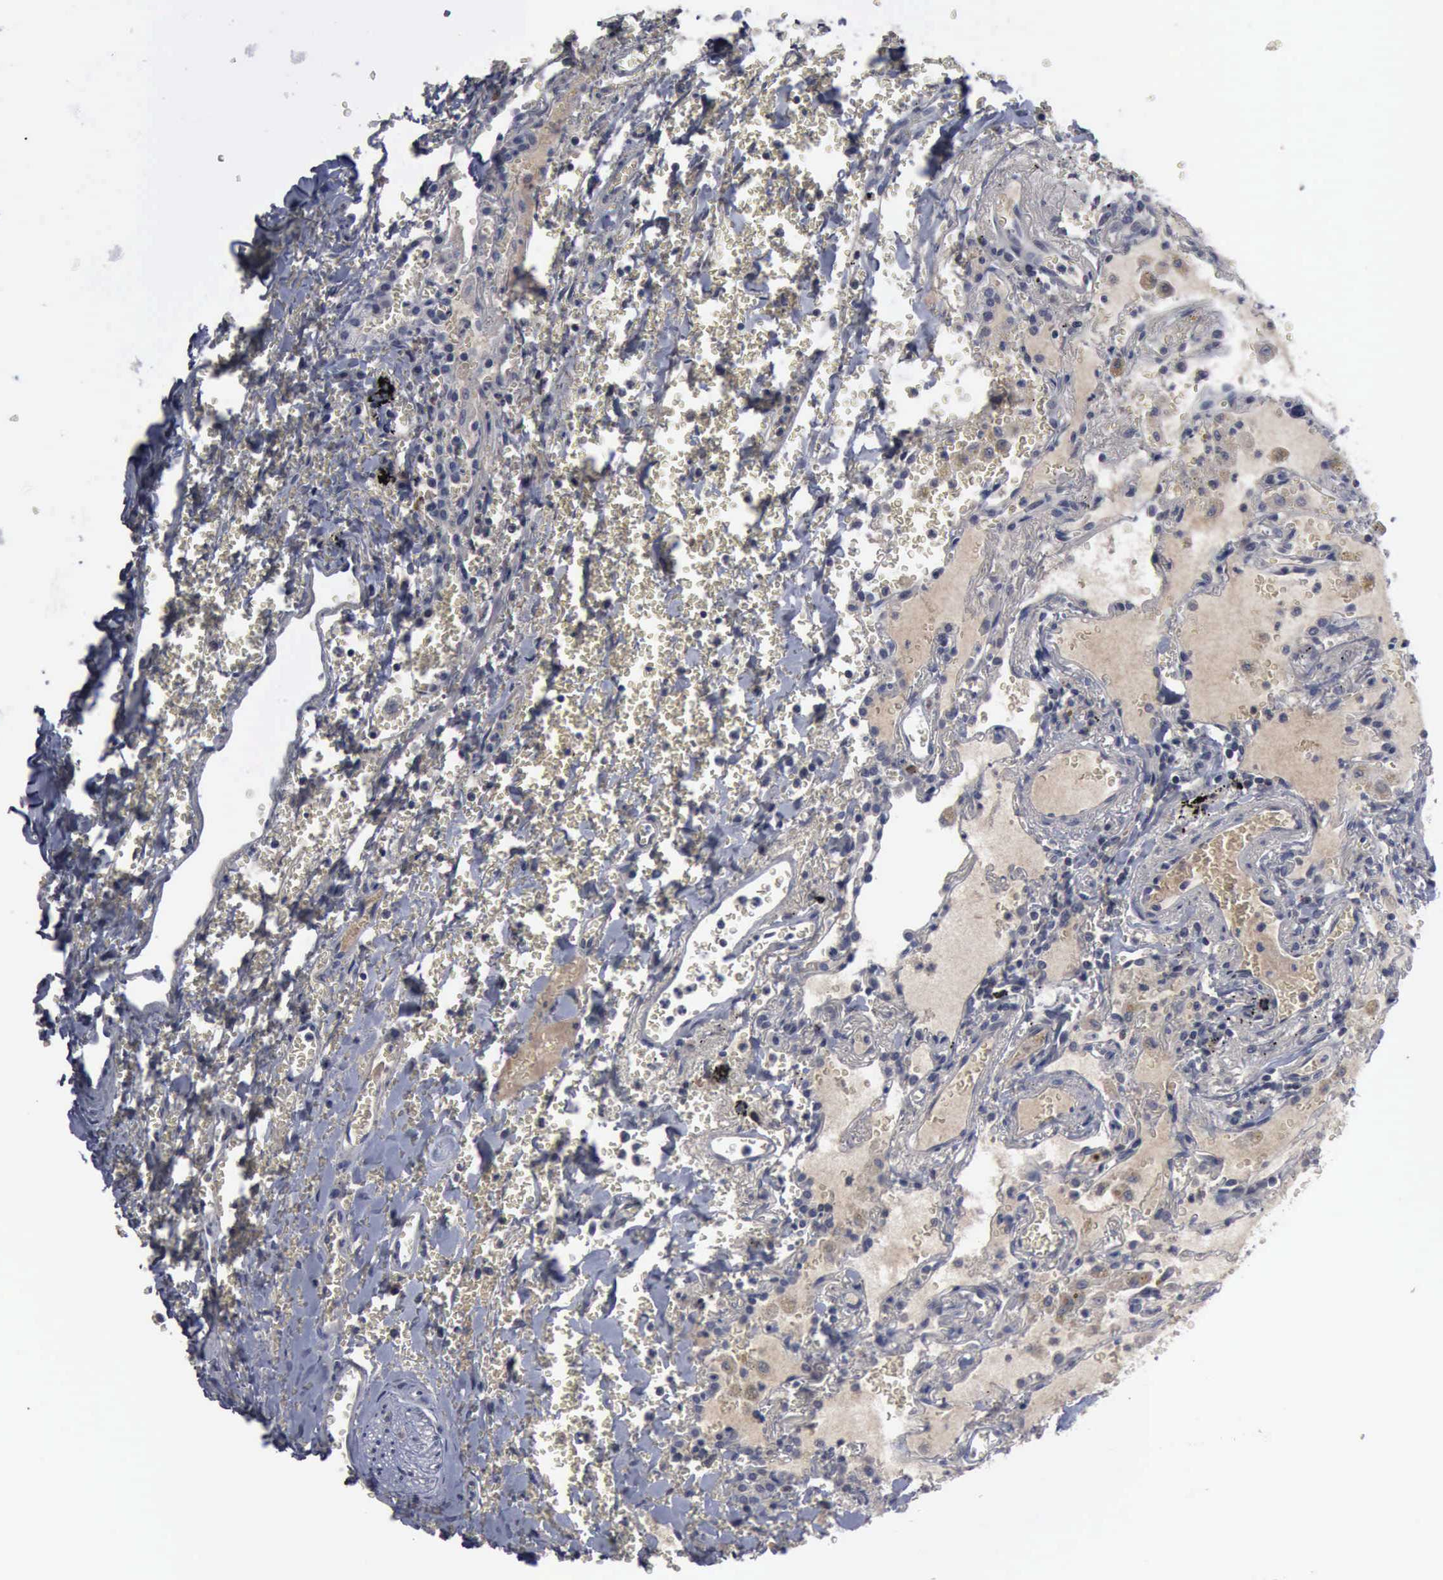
{"staining": {"intensity": "negative", "quantity": "none", "location": "none"}, "tissue": "carcinoid", "cell_type": "Tumor cells", "image_type": "cancer", "snomed": [{"axis": "morphology", "description": "Carcinoid, malignant, NOS"}, {"axis": "topography", "description": "Bronchus"}], "caption": "An immunohistochemistry micrograph of carcinoid is shown. There is no staining in tumor cells of carcinoid.", "gene": "MYO18B", "patient": {"sex": "male", "age": 55}}